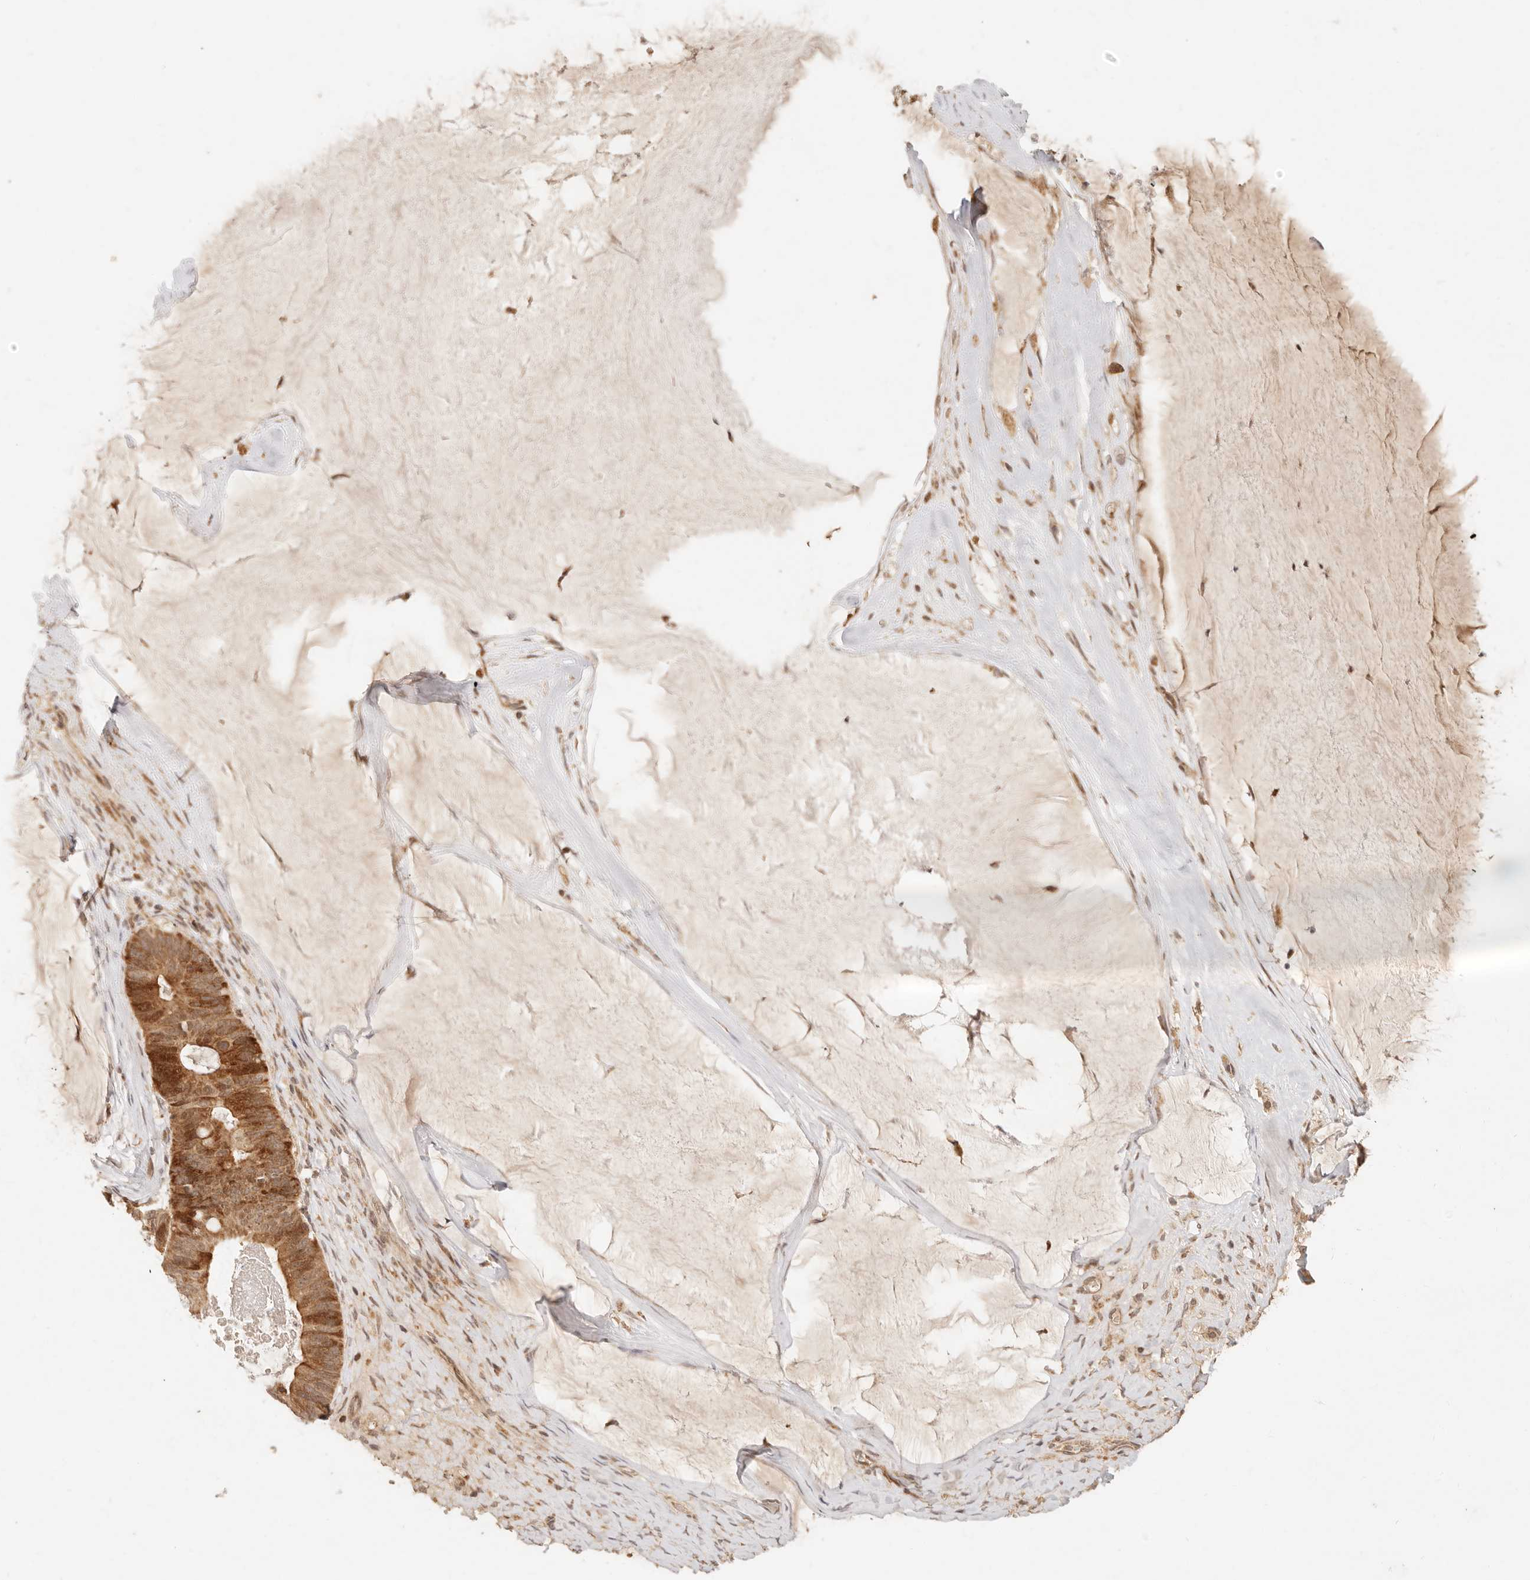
{"staining": {"intensity": "strong", "quantity": ">75%", "location": "cytoplasmic/membranous"}, "tissue": "ovarian cancer", "cell_type": "Tumor cells", "image_type": "cancer", "snomed": [{"axis": "morphology", "description": "Cystadenocarcinoma, mucinous, NOS"}, {"axis": "topography", "description": "Ovary"}], "caption": "A high amount of strong cytoplasmic/membranous staining is identified in approximately >75% of tumor cells in ovarian cancer (mucinous cystadenocarcinoma) tissue. The protein of interest is shown in brown color, while the nuclei are stained blue.", "gene": "TIMM17A", "patient": {"sex": "female", "age": 61}}